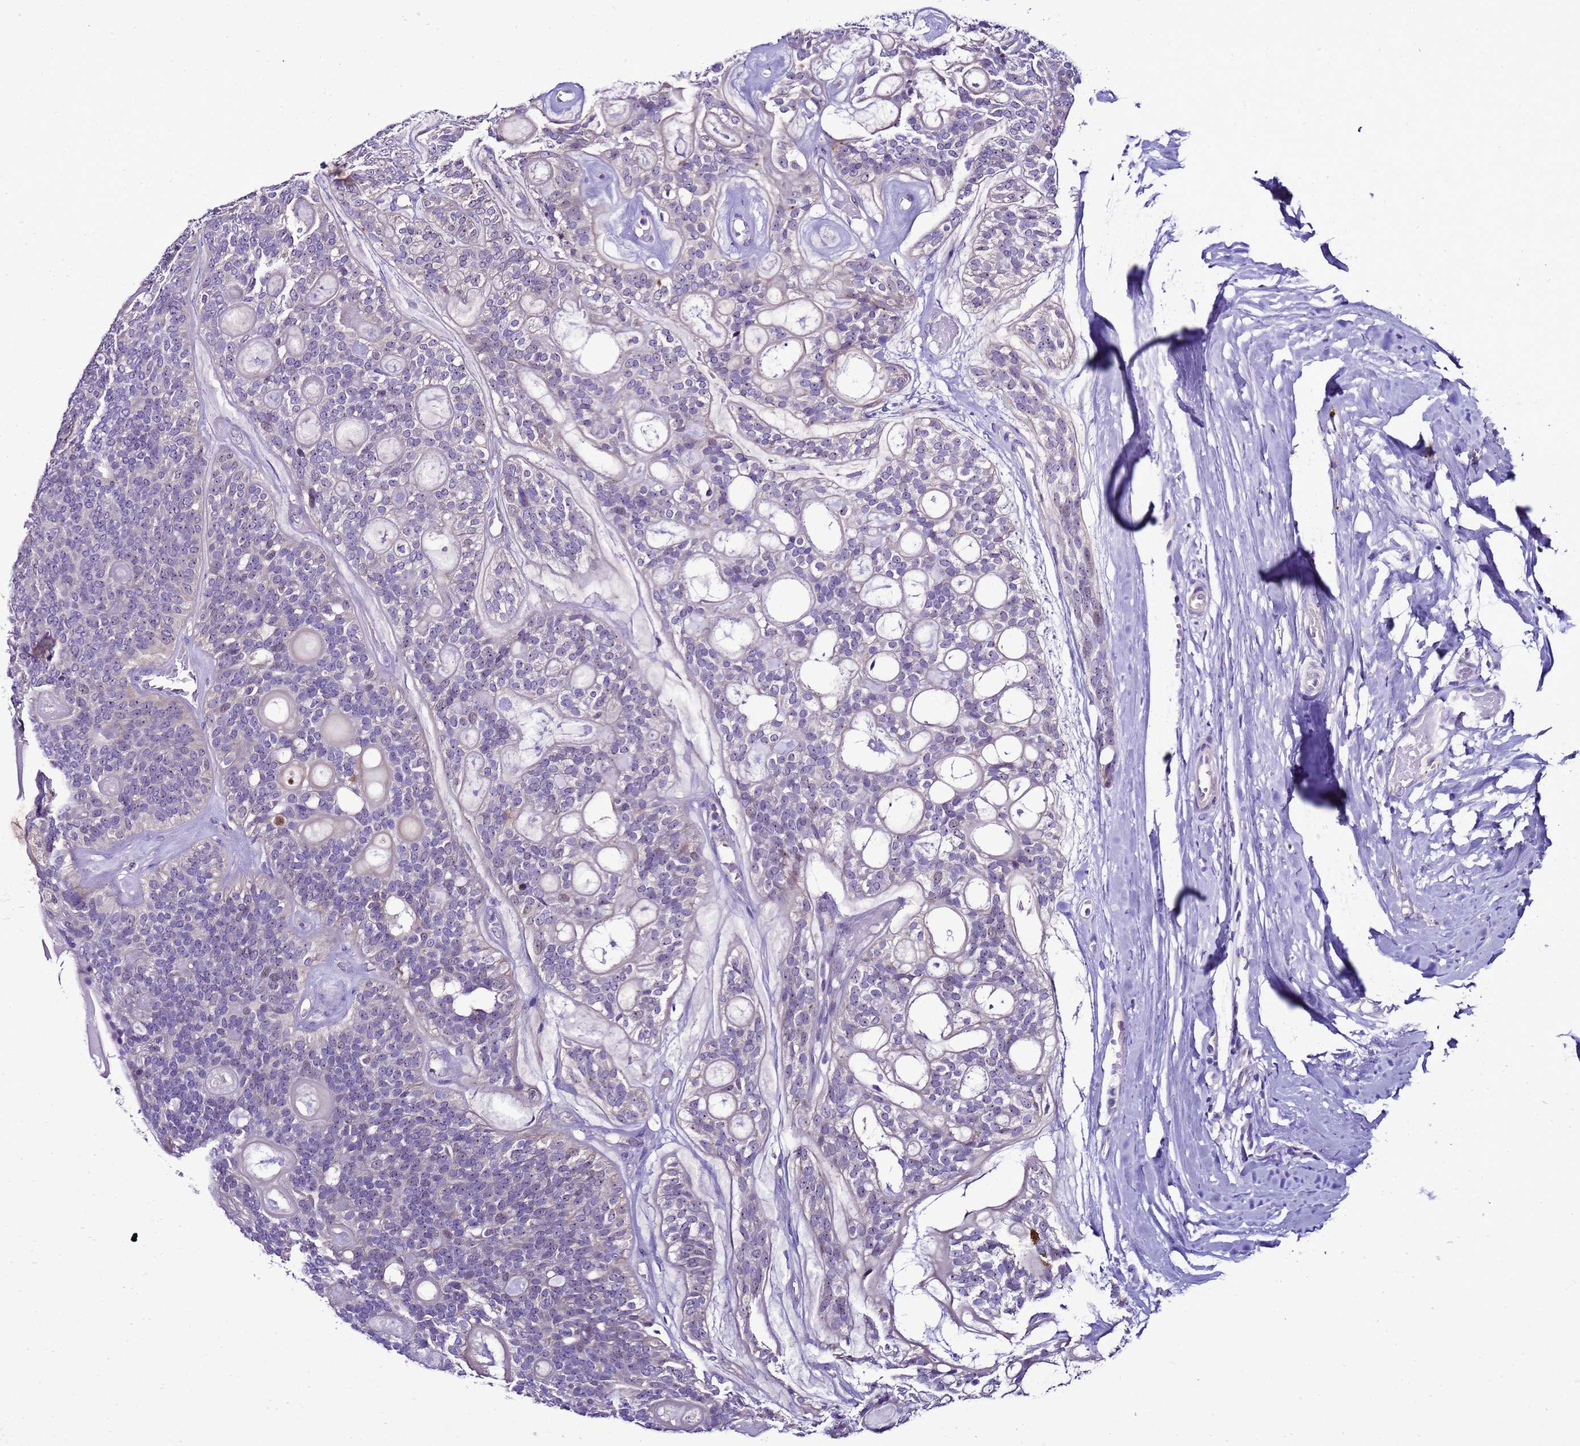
{"staining": {"intensity": "negative", "quantity": "none", "location": "none"}, "tissue": "head and neck cancer", "cell_type": "Tumor cells", "image_type": "cancer", "snomed": [{"axis": "morphology", "description": "Adenocarcinoma, NOS"}, {"axis": "topography", "description": "Head-Neck"}], "caption": "Immunohistochemistry of human head and neck cancer exhibits no expression in tumor cells. The staining was performed using DAB (3,3'-diaminobenzidine) to visualize the protein expression in brown, while the nuclei were stained in blue with hematoxylin (Magnification: 20x).", "gene": "DPH6", "patient": {"sex": "male", "age": 66}}